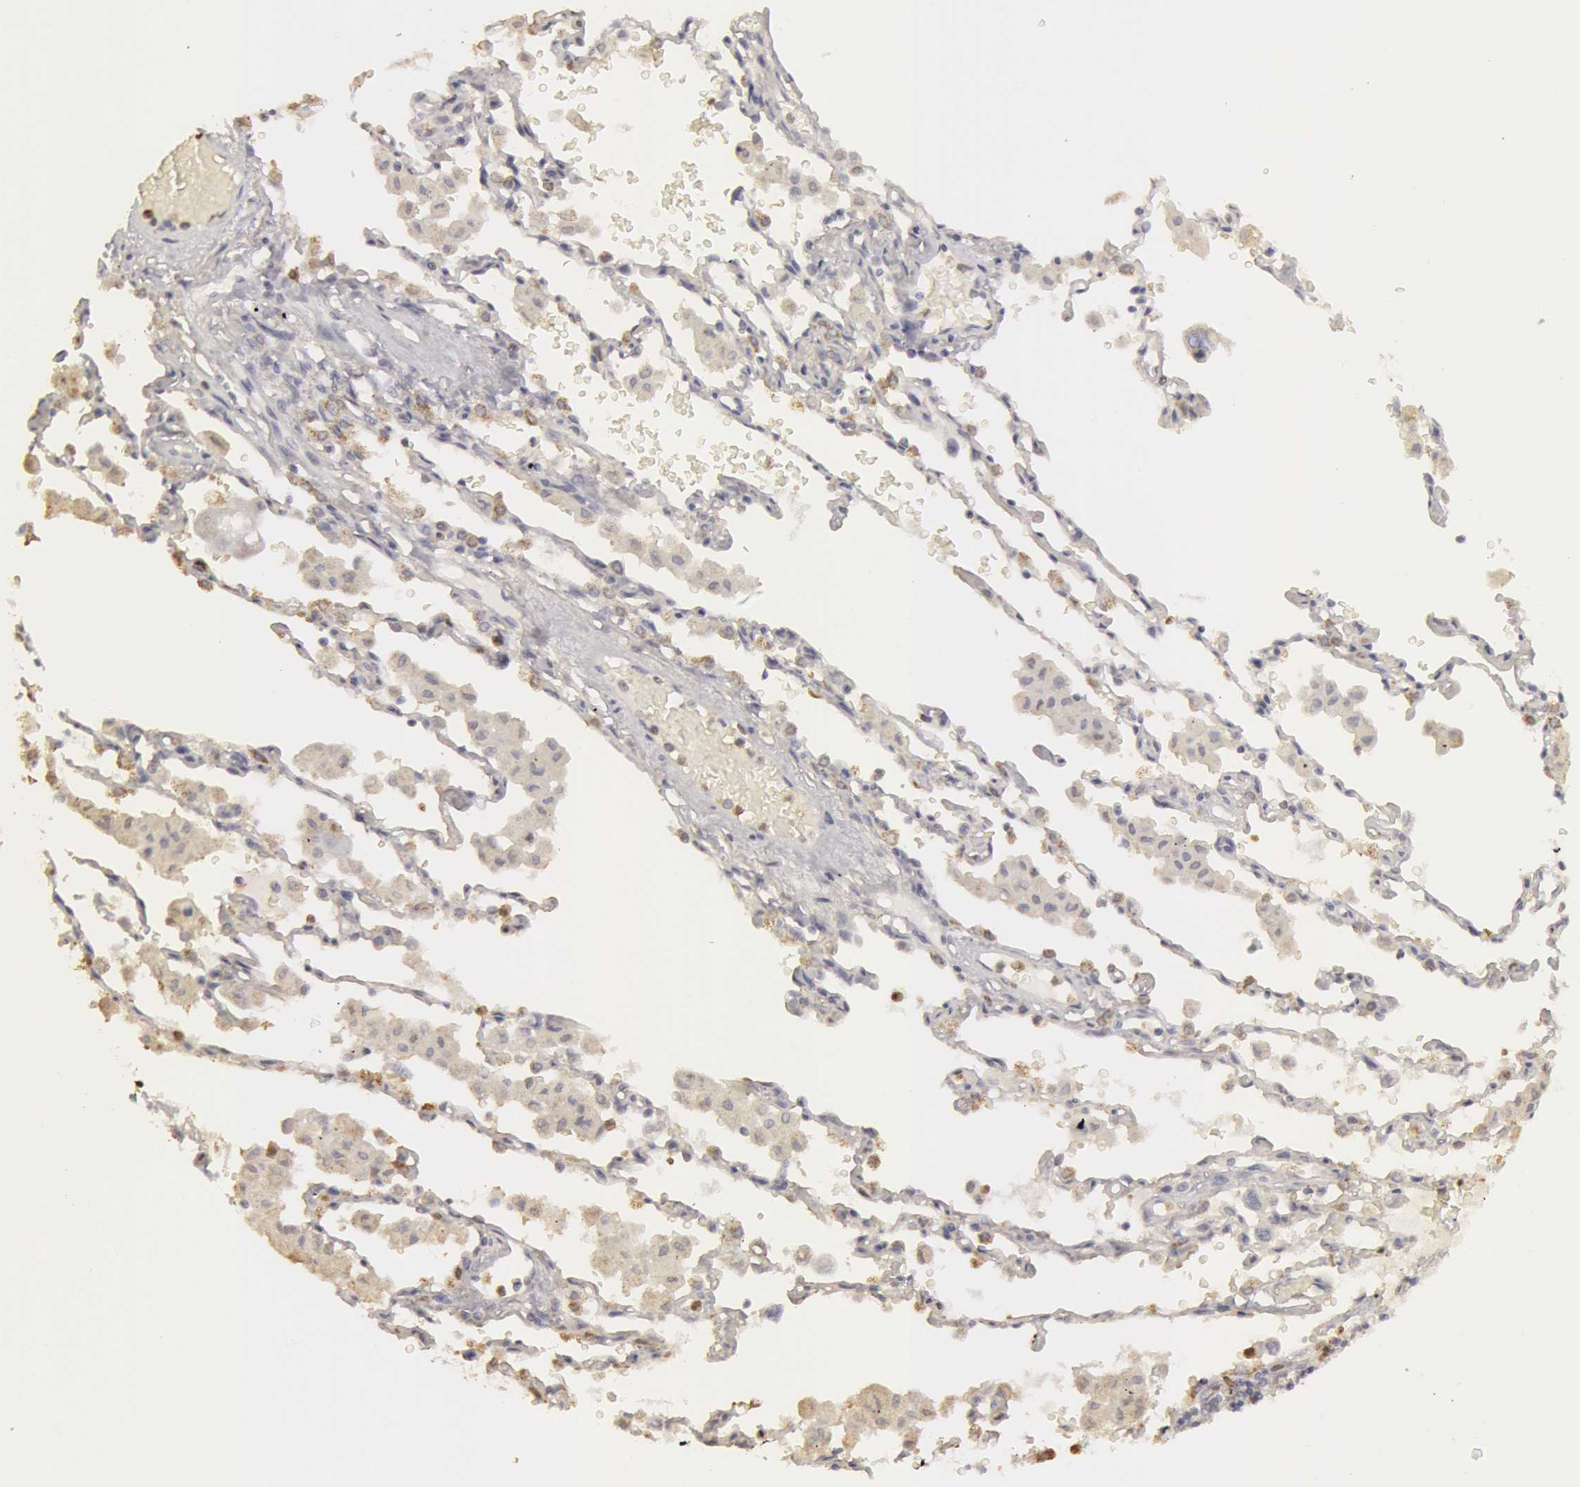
{"staining": {"intensity": "weak", "quantity": "<25%", "location": "cytoplasmic/membranous"}, "tissue": "lung cancer", "cell_type": "Tumor cells", "image_type": "cancer", "snomed": [{"axis": "morphology", "description": "Adenocarcinoma, NOS"}, {"axis": "topography", "description": "Lung"}], "caption": "This is an IHC photomicrograph of human adenocarcinoma (lung). There is no staining in tumor cells.", "gene": "CAT", "patient": {"sex": "male", "age": 64}}